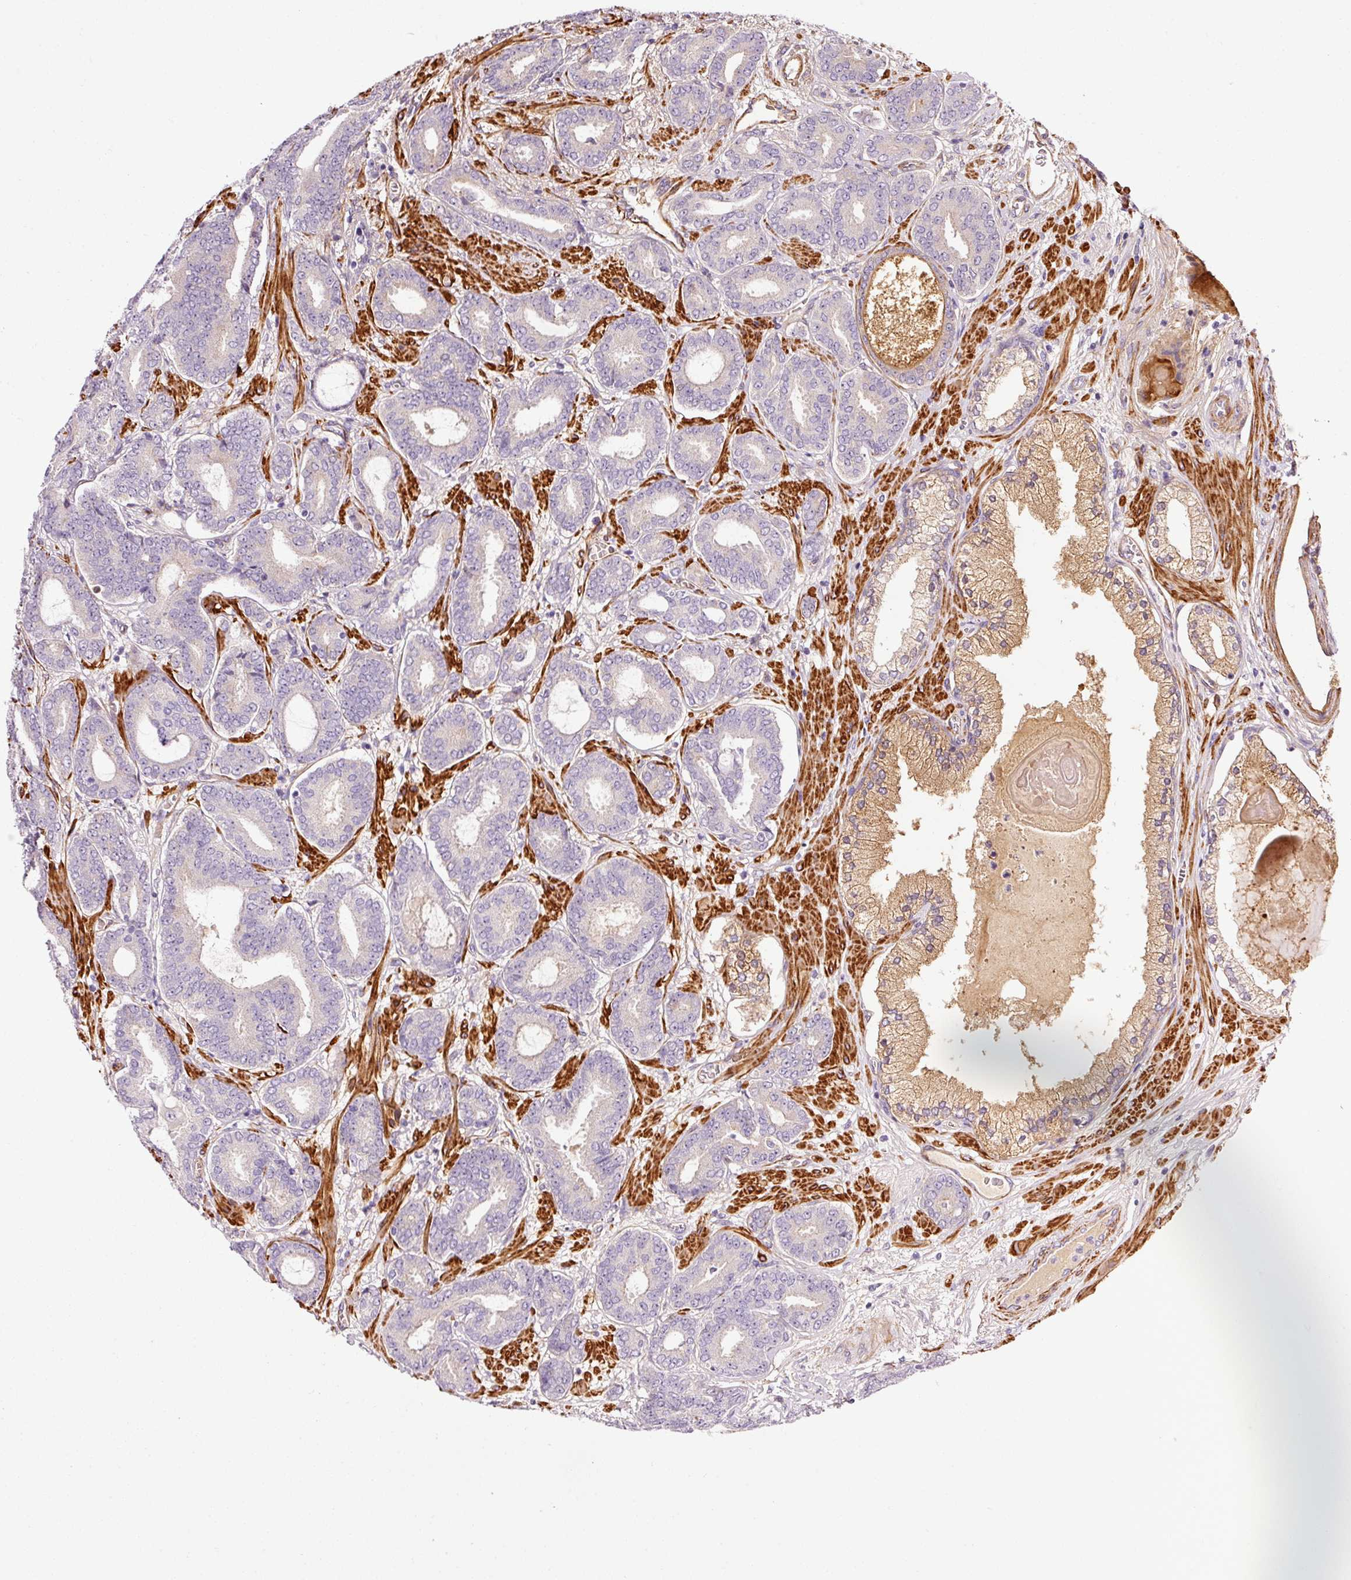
{"staining": {"intensity": "negative", "quantity": "none", "location": "none"}, "tissue": "prostate cancer", "cell_type": "Tumor cells", "image_type": "cancer", "snomed": [{"axis": "morphology", "description": "Adenocarcinoma, Low grade"}, {"axis": "topography", "description": "Prostate and seminal vesicle, NOS"}], "caption": "IHC histopathology image of neoplastic tissue: prostate low-grade adenocarcinoma stained with DAB (3,3'-diaminobenzidine) displays no significant protein staining in tumor cells.", "gene": "ANKRD20A1", "patient": {"sex": "male", "age": 61}}